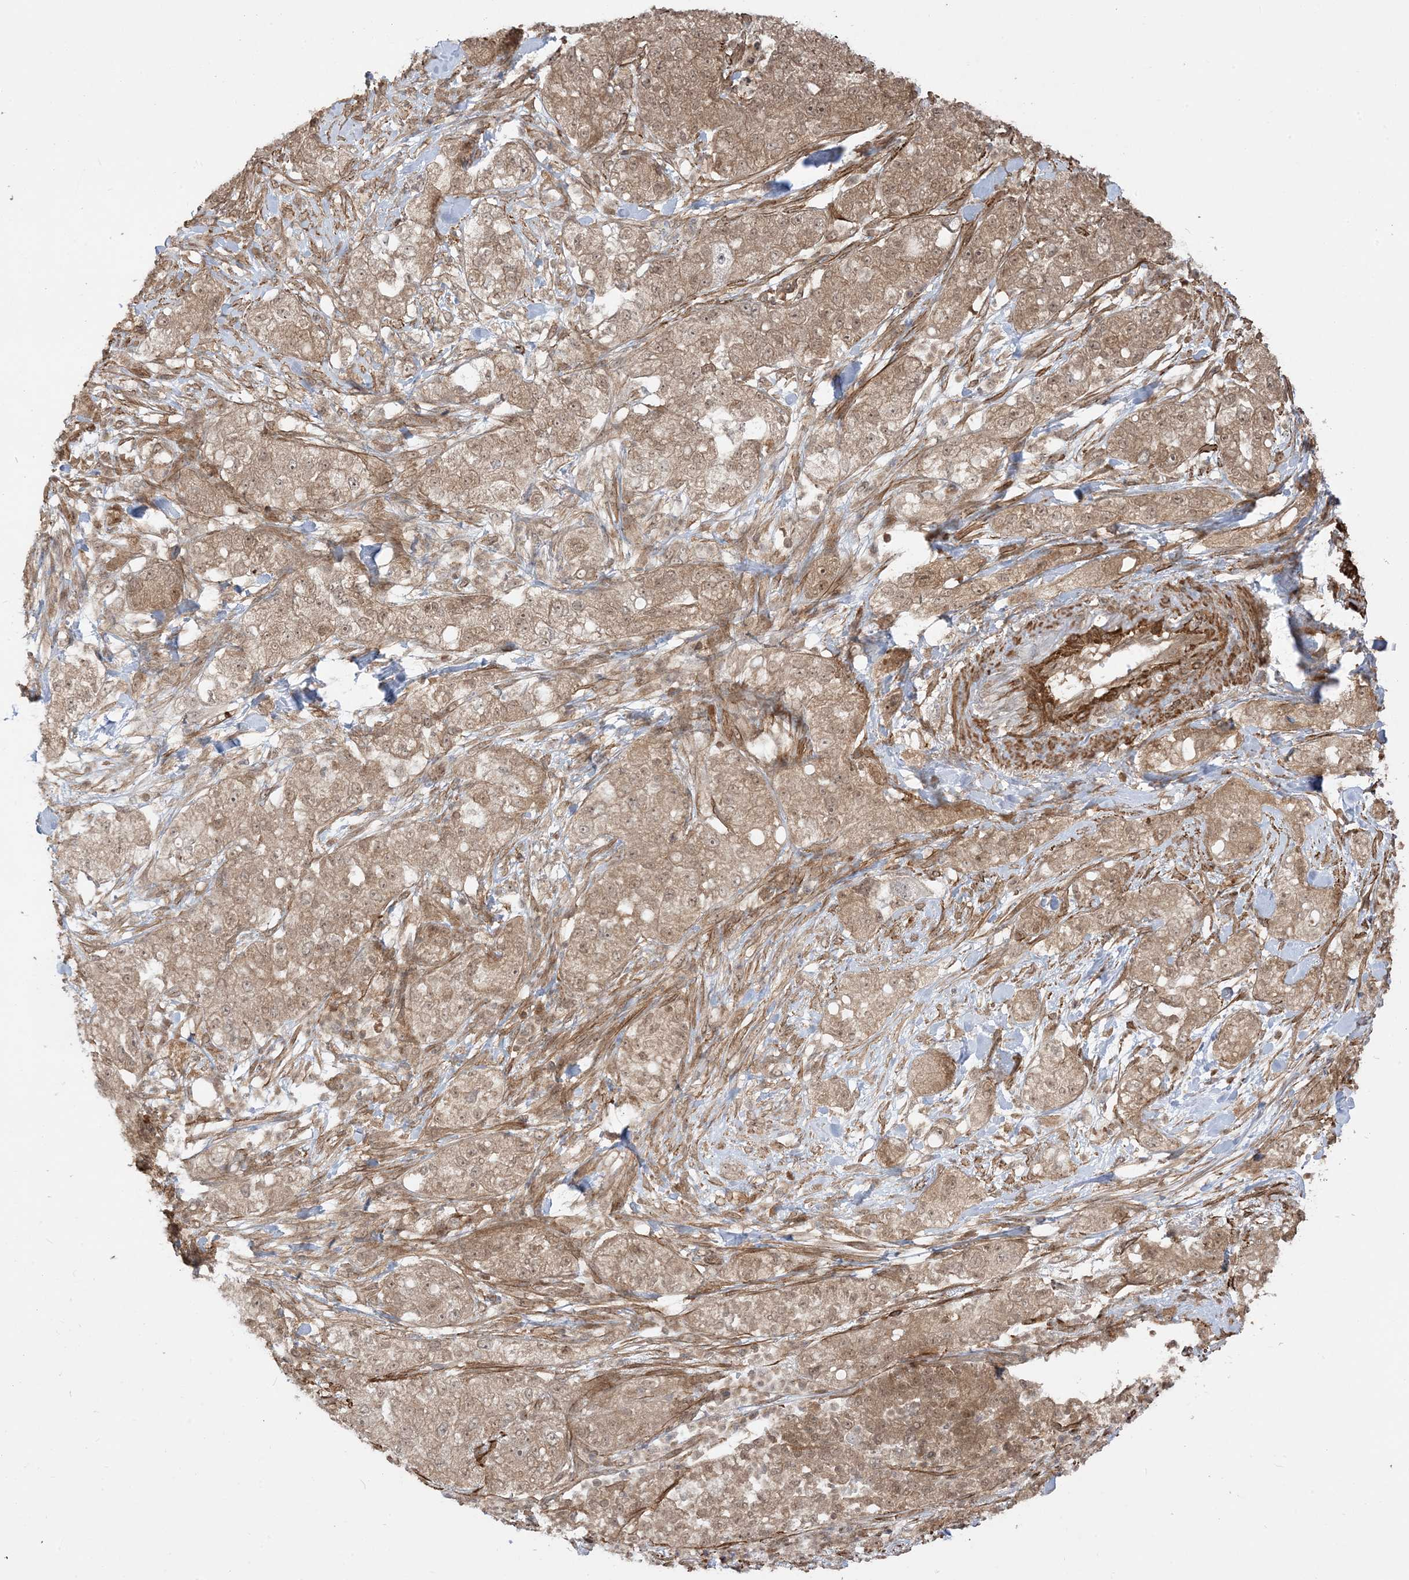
{"staining": {"intensity": "moderate", "quantity": ">75%", "location": "cytoplasmic/membranous,nuclear"}, "tissue": "pancreatic cancer", "cell_type": "Tumor cells", "image_type": "cancer", "snomed": [{"axis": "morphology", "description": "Adenocarcinoma, NOS"}, {"axis": "topography", "description": "Pancreas"}], "caption": "An image showing moderate cytoplasmic/membranous and nuclear staining in about >75% of tumor cells in pancreatic cancer (adenocarcinoma), as visualized by brown immunohistochemical staining.", "gene": "TBCC", "patient": {"sex": "female", "age": 78}}